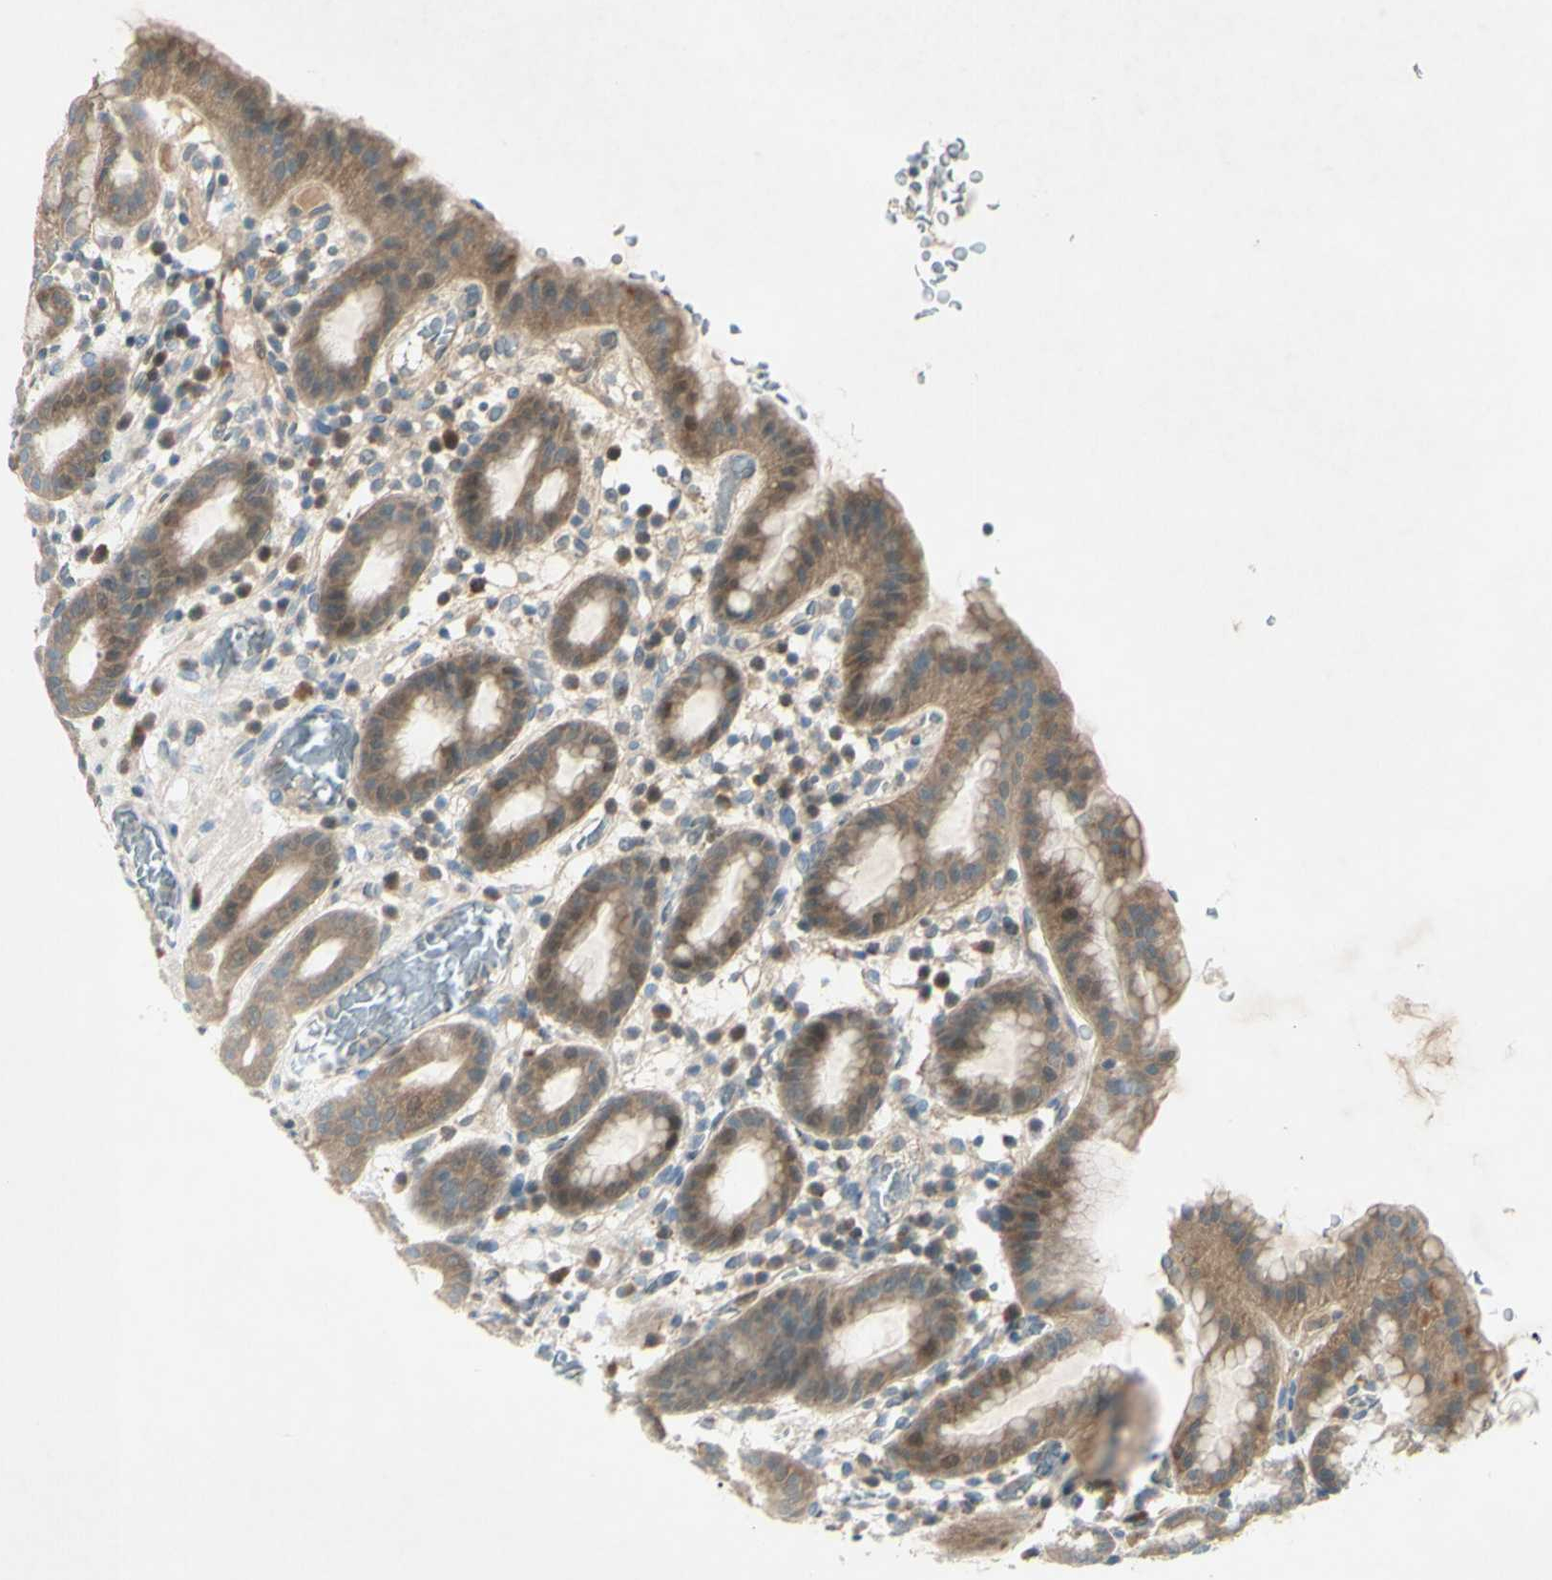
{"staining": {"intensity": "moderate", "quantity": ">75%", "location": "cytoplasmic/membranous"}, "tissue": "stomach", "cell_type": "Glandular cells", "image_type": "normal", "snomed": [{"axis": "morphology", "description": "Normal tissue, NOS"}, {"axis": "topography", "description": "Stomach, upper"}], "caption": "A histopathology image showing moderate cytoplasmic/membranous staining in approximately >75% of glandular cells in unremarkable stomach, as visualized by brown immunohistochemical staining.", "gene": "C1orf159", "patient": {"sex": "male", "age": 68}}